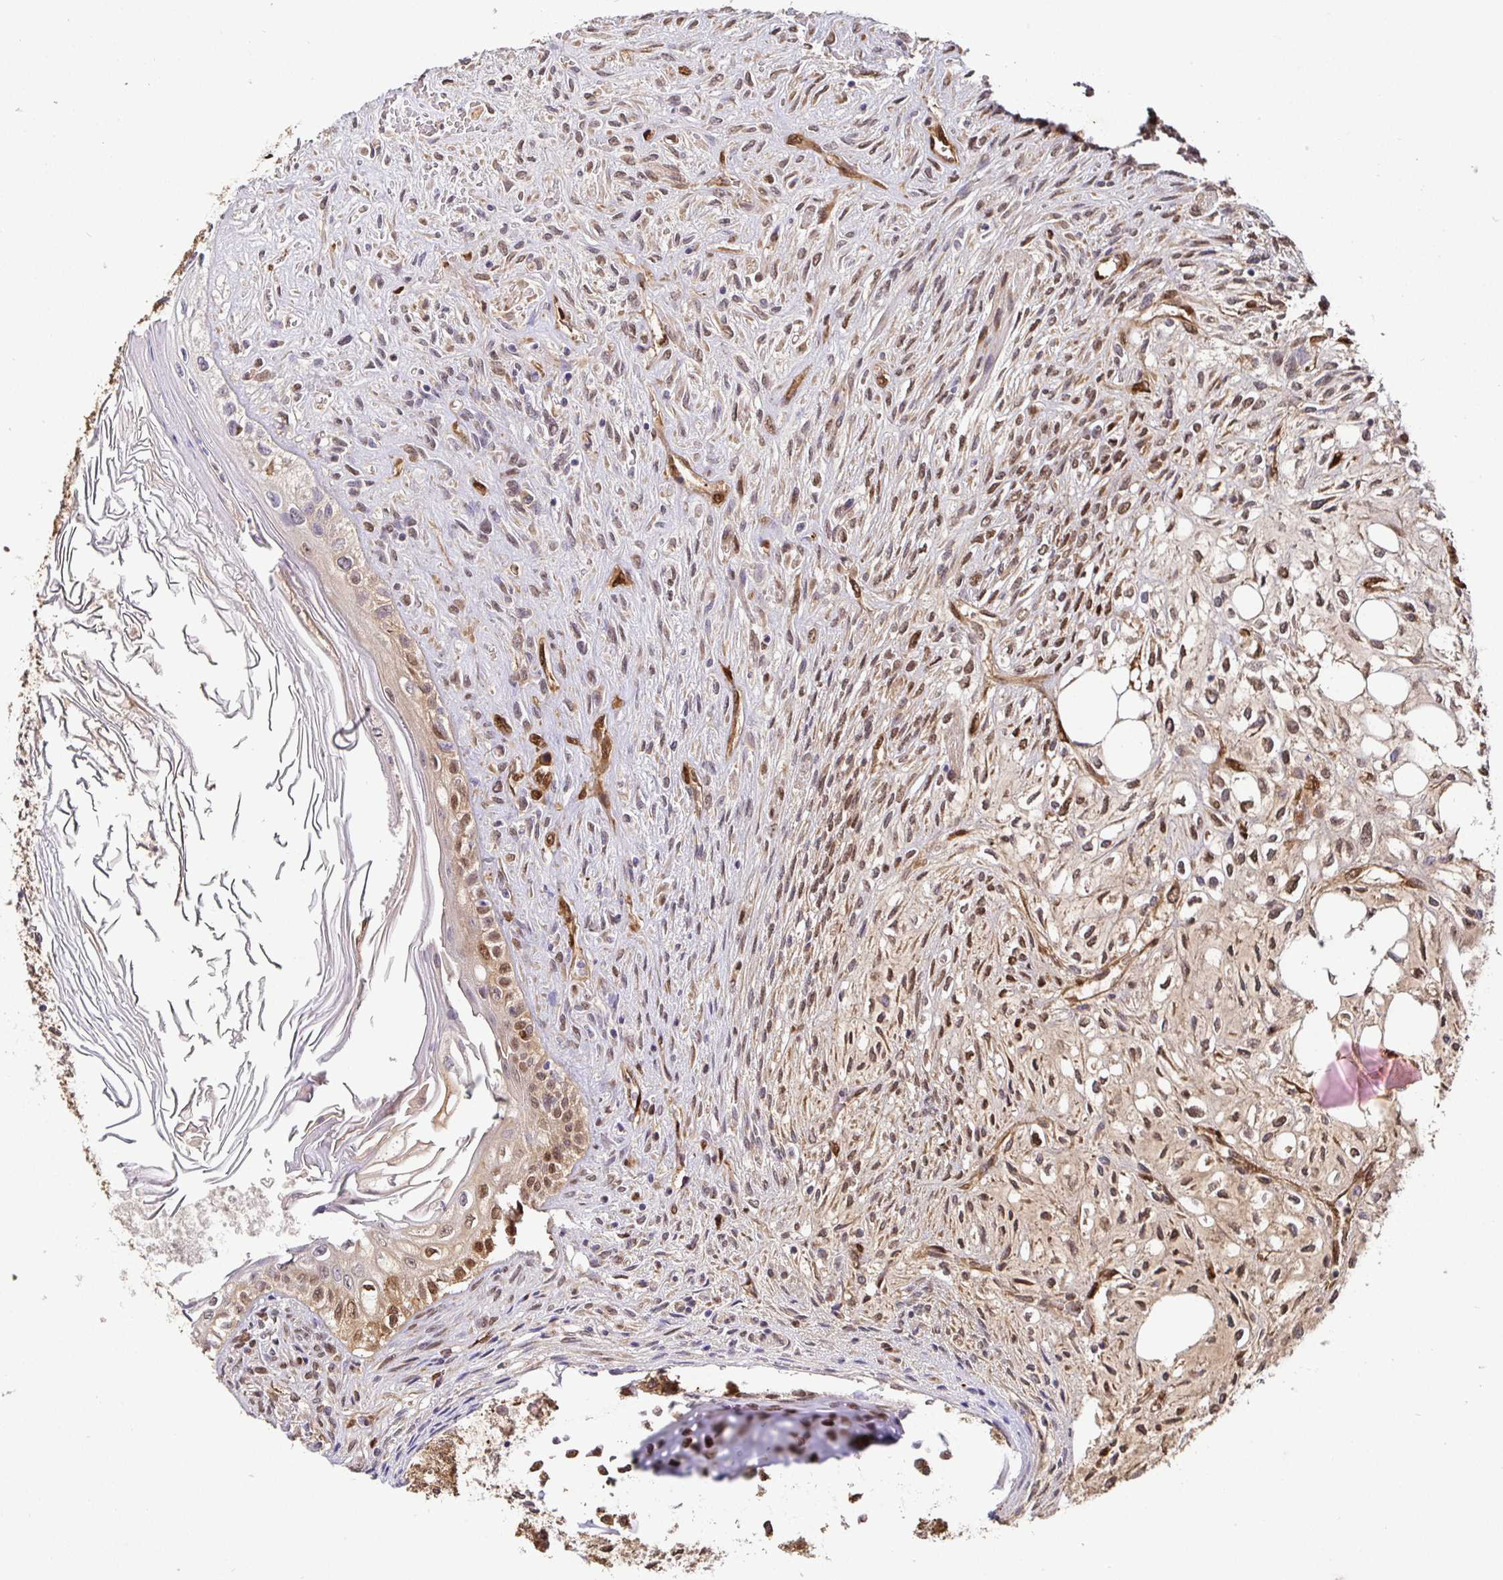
{"staining": {"intensity": "moderate", "quantity": "25%-75%", "location": "cytoplasmic/membranous,nuclear"}, "tissue": "testis cancer", "cell_type": "Tumor cells", "image_type": "cancer", "snomed": [{"axis": "morphology", "description": "Carcinoma, Embryonal, NOS"}, {"axis": "topography", "description": "Testis"}], "caption": "Human embryonal carcinoma (testis) stained for a protein (brown) displays moderate cytoplasmic/membranous and nuclear positive staining in approximately 25%-75% of tumor cells.", "gene": "SHISA4", "patient": {"sex": "male", "age": 37}}